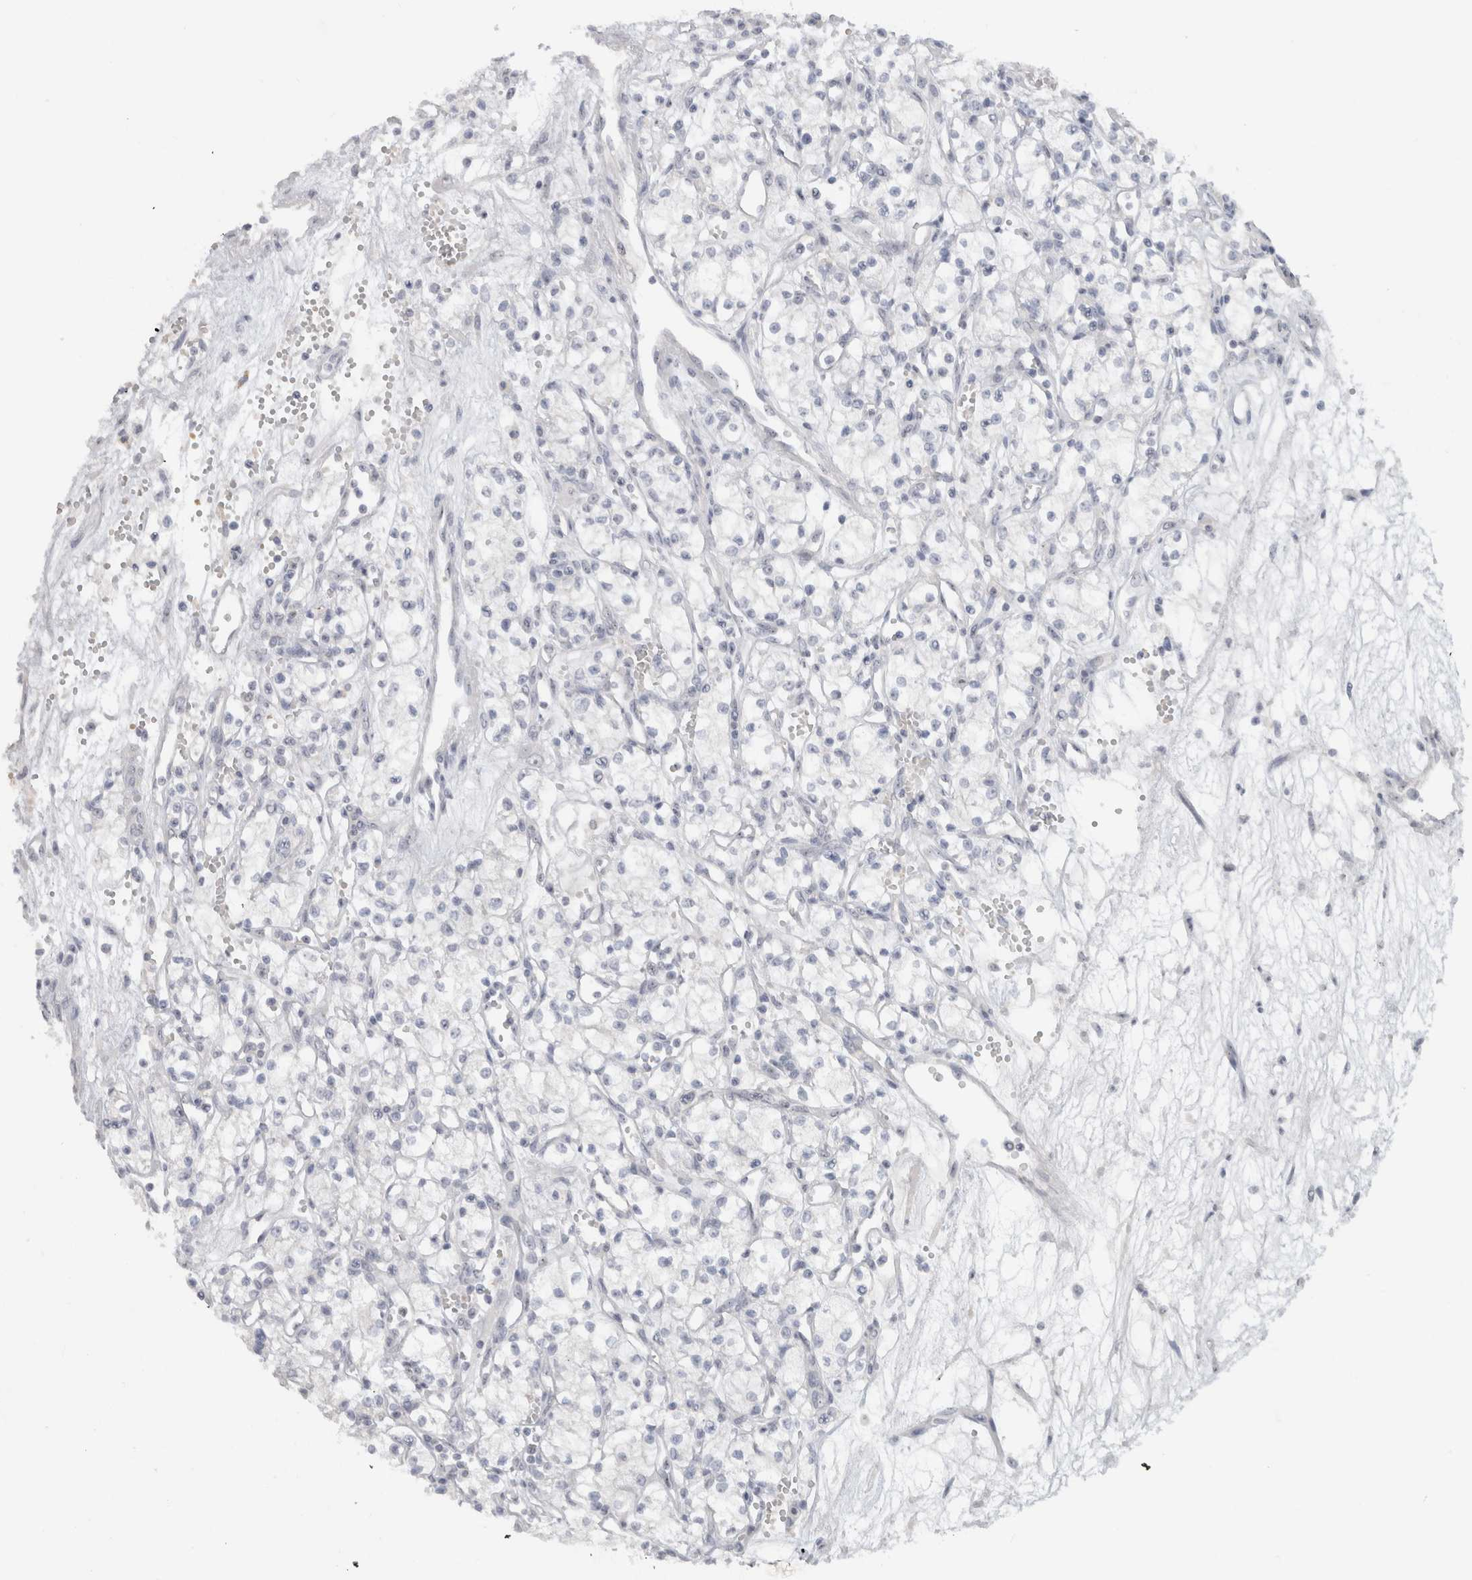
{"staining": {"intensity": "negative", "quantity": "none", "location": "none"}, "tissue": "renal cancer", "cell_type": "Tumor cells", "image_type": "cancer", "snomed": [{"axis": "morphology", "description": "Adenocarcinoma, NOS"}, {"axis": "topography", "description": "Kidney"}], "caption": "IHC micrograph of neoplastic tissue: adenocarcinoma (renal) stained with DAB displays no significant protein positivity in tumor cells.", "gene": "FMR1NB", "patient": {"sex": "male", "age": 59}}